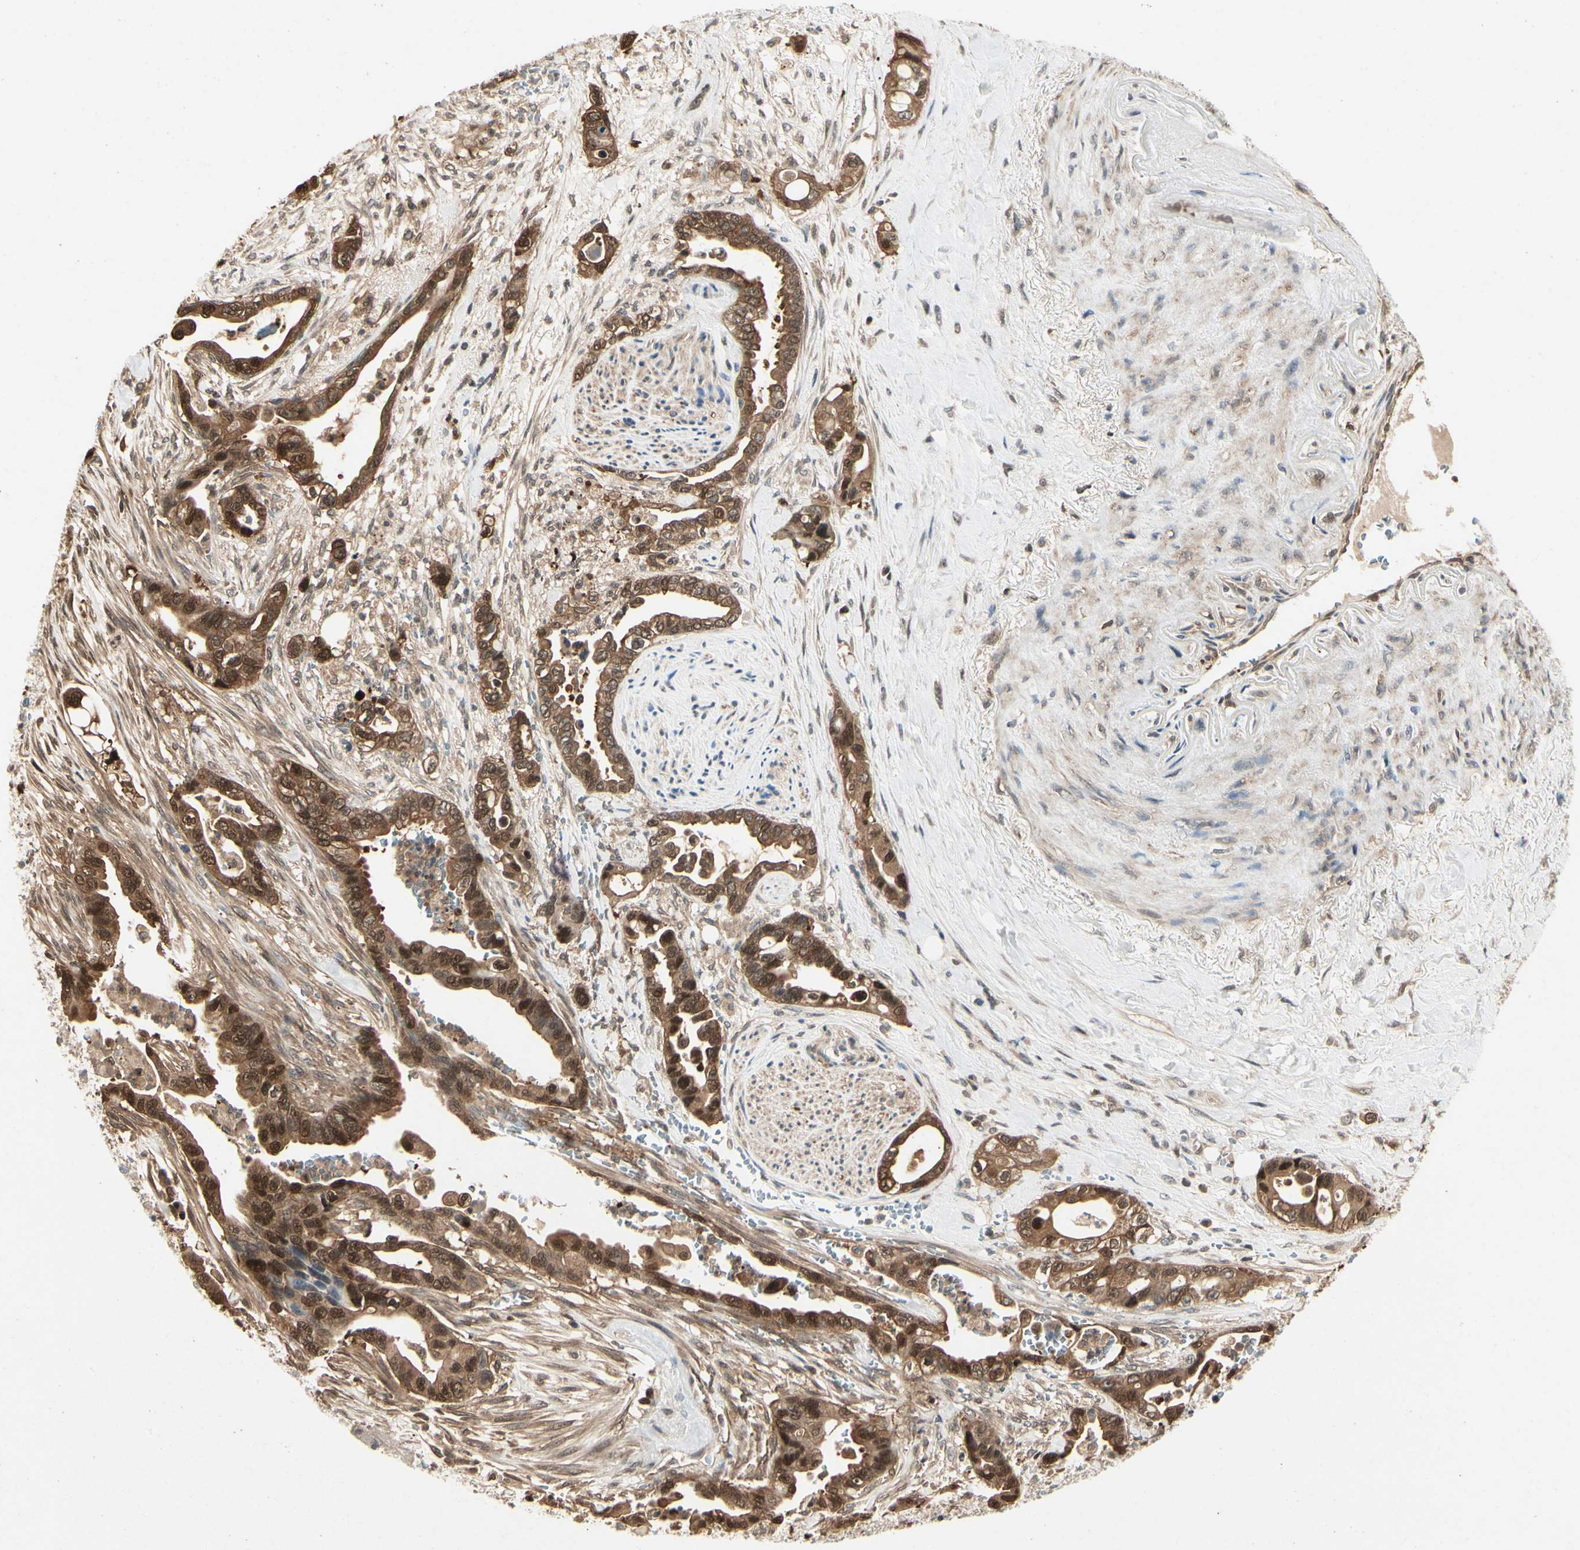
{"staining": {"intensity": "strong", "quantity": ">75%", "location": "cytoplasmic/membranous,nuclear"}, "tissue": "pancreatic cancer", "cell_type": "Tumor cells", "image_type": "cancer", "snomed": [{"axis": "morphology", "description": "Adenocarcinoma, NOS"}, {"axis": "topography", "description": "Pancreas"}], "caption": "An image of pancreatic cancer stained for a protein displays strong cytoplasmic/membranous and nuclear brown staining in tumor cells. (Stains: DAB in brown, nuclei in blue, Microscopy: brightfield microscopy at high magnification).", "gene": "YWHAQ", "patient": {"sex": "male", "age": 70}}